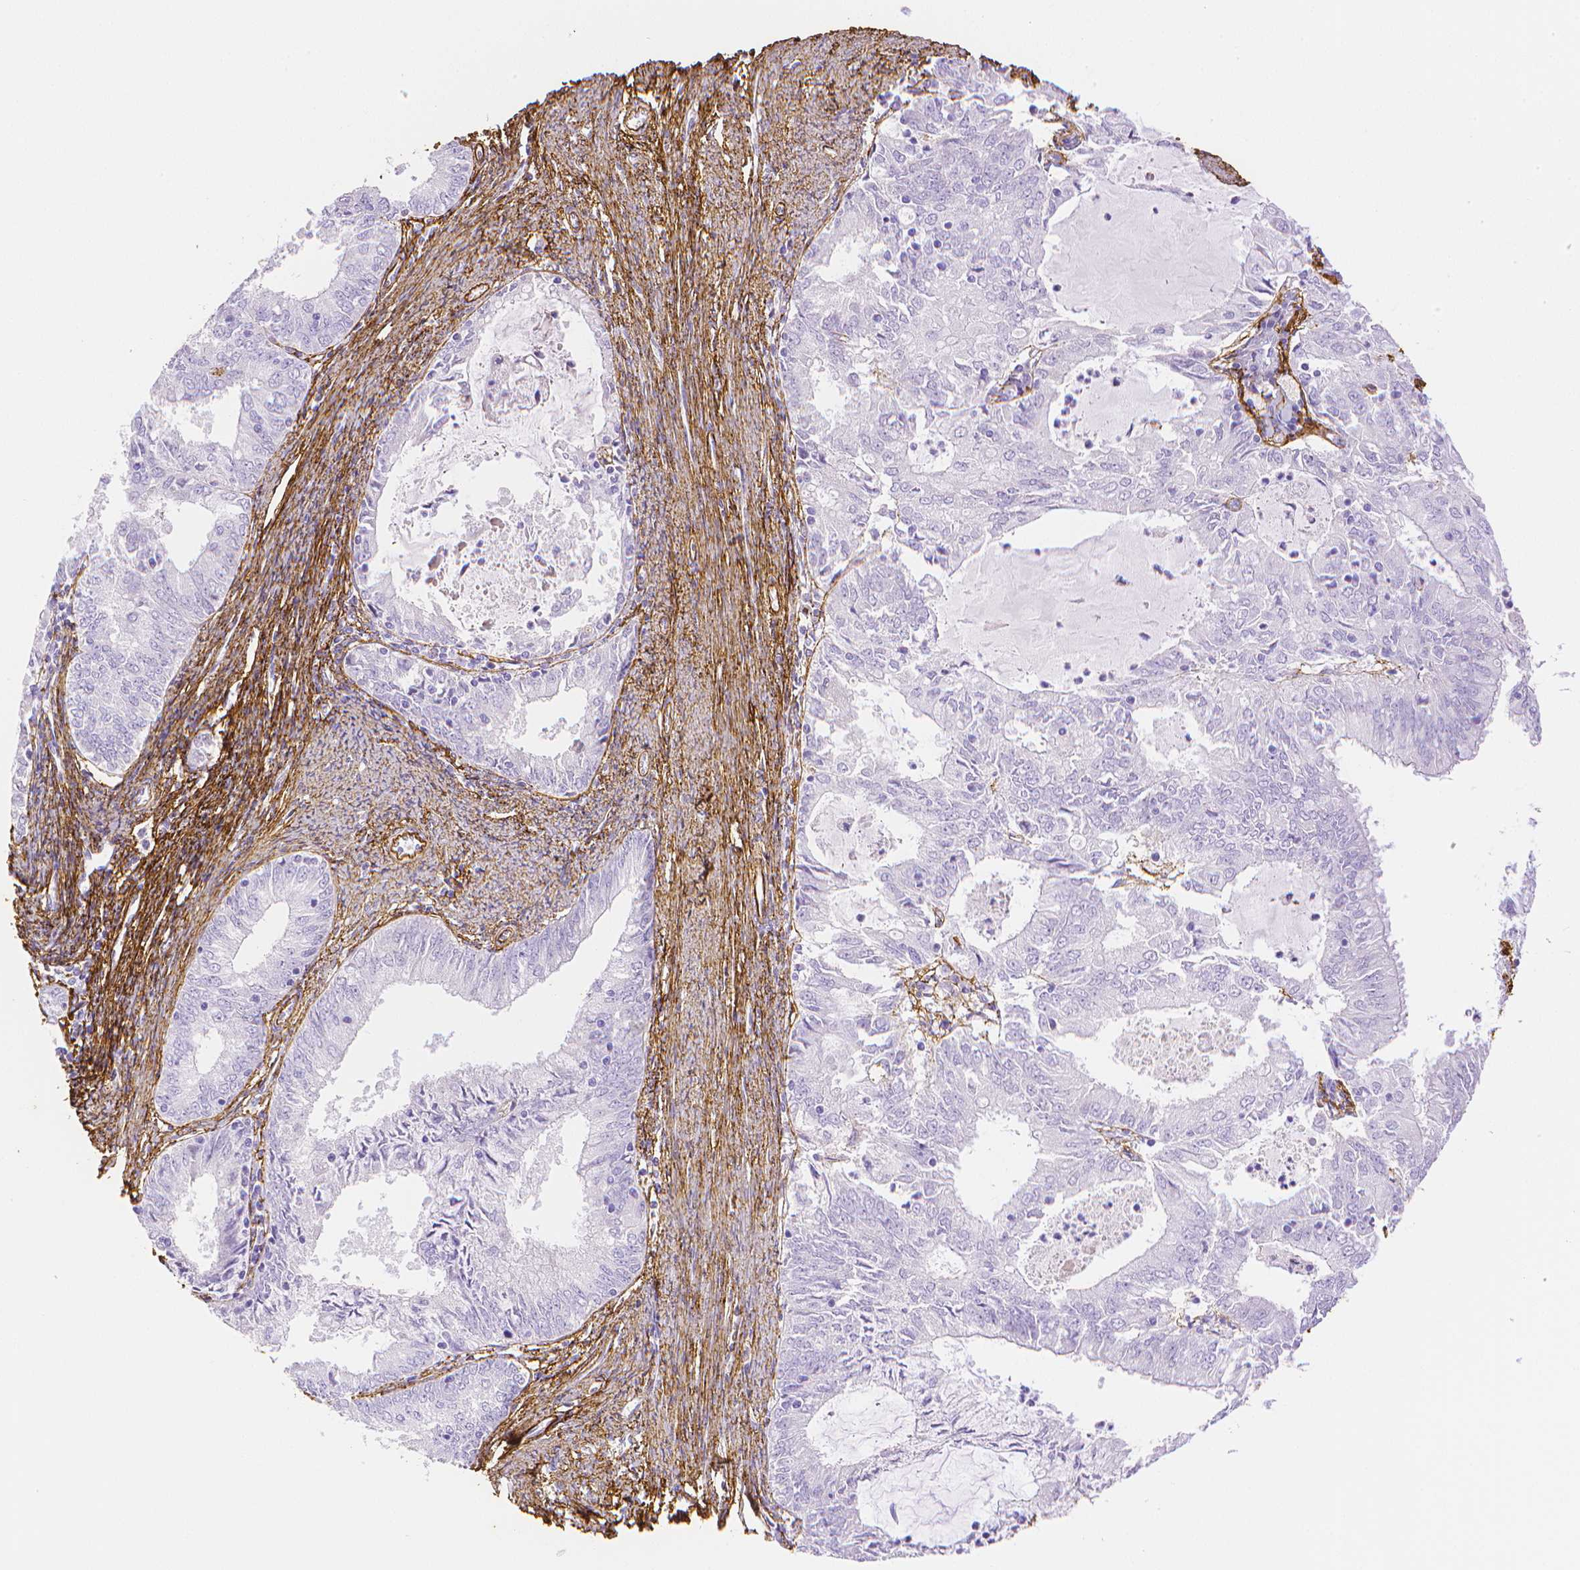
{"staining": {"intensity": "negative", "quantity": "none", "location": "none"}, "tissue": "endometrial cancer", "cell_type": "Tumor cells", "image_type": "cancer", "snomed": [{"axis": "morphology", "description": "Adenocarcinoma, NOS"}, {"axis": "topography", "description": "Endometrium"}], "caption": "Immunohistochemistry (IHC) of endometrial cancer (adenocarcinoma) shows no positivity in tumor cells. (DAB IHC, high magnification).", "gene": "FBN1", "patient": {"sex": "female", "age": 57}}